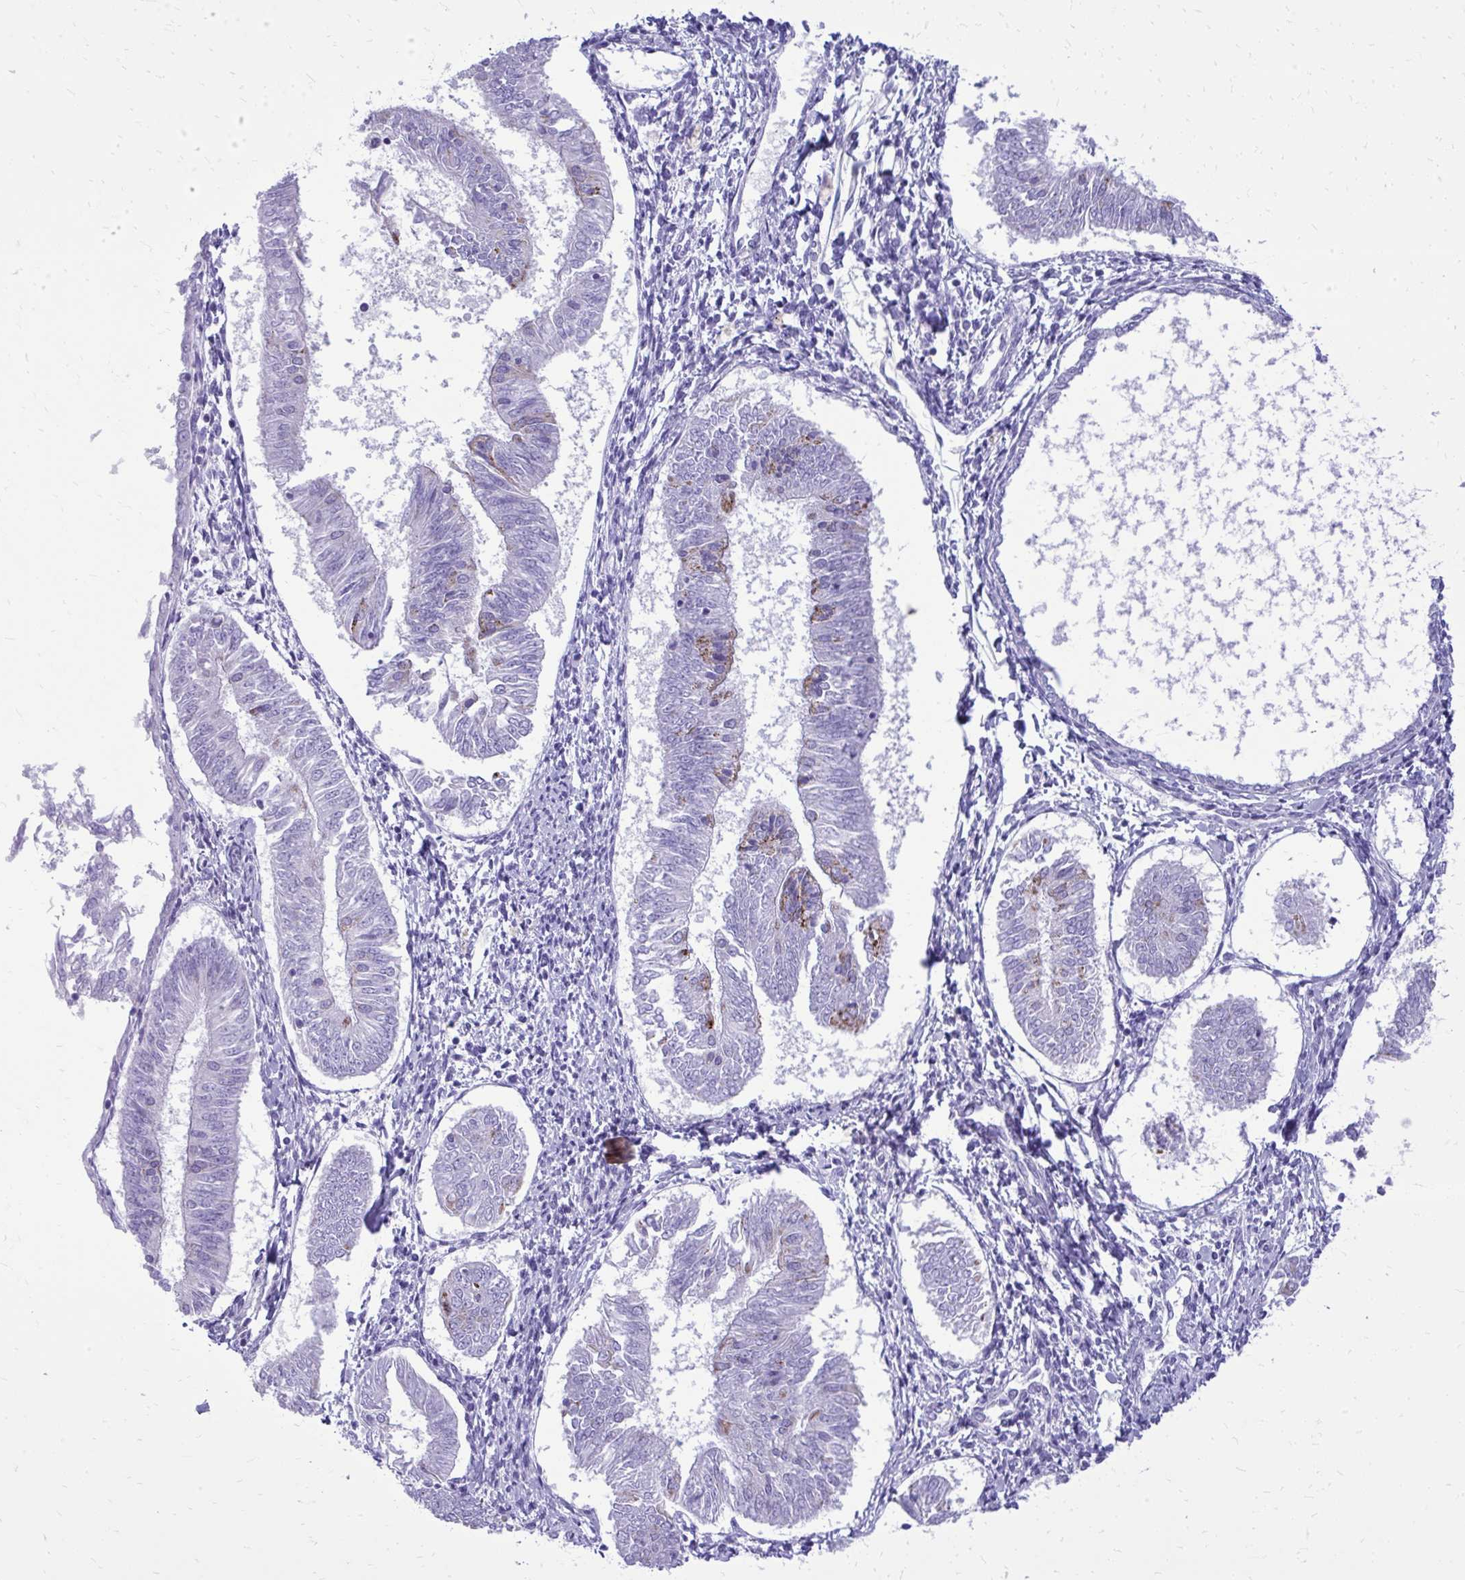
{"staining": {"intensity": "moderate", "quantity": "<25%", "location": "cytoplasmic/membranous"}, "tissue": "endometrial cancer", "cell_type": "Tumor cells", "image_type": "cancer", "snomed": [{"axis": "morphology", "description": "Adenocarcinoma, NOS"}, {"axis": "topography", "description": "Endometrium"}], "caption": "Immunohistochemistry of human endometrial cancer exhibits low levels of moderate cytoplasmic/membranous staining in about <25% of tumor cells.", "gene": "BCL6B", "patient": {"sex": "female", "age": 58}}